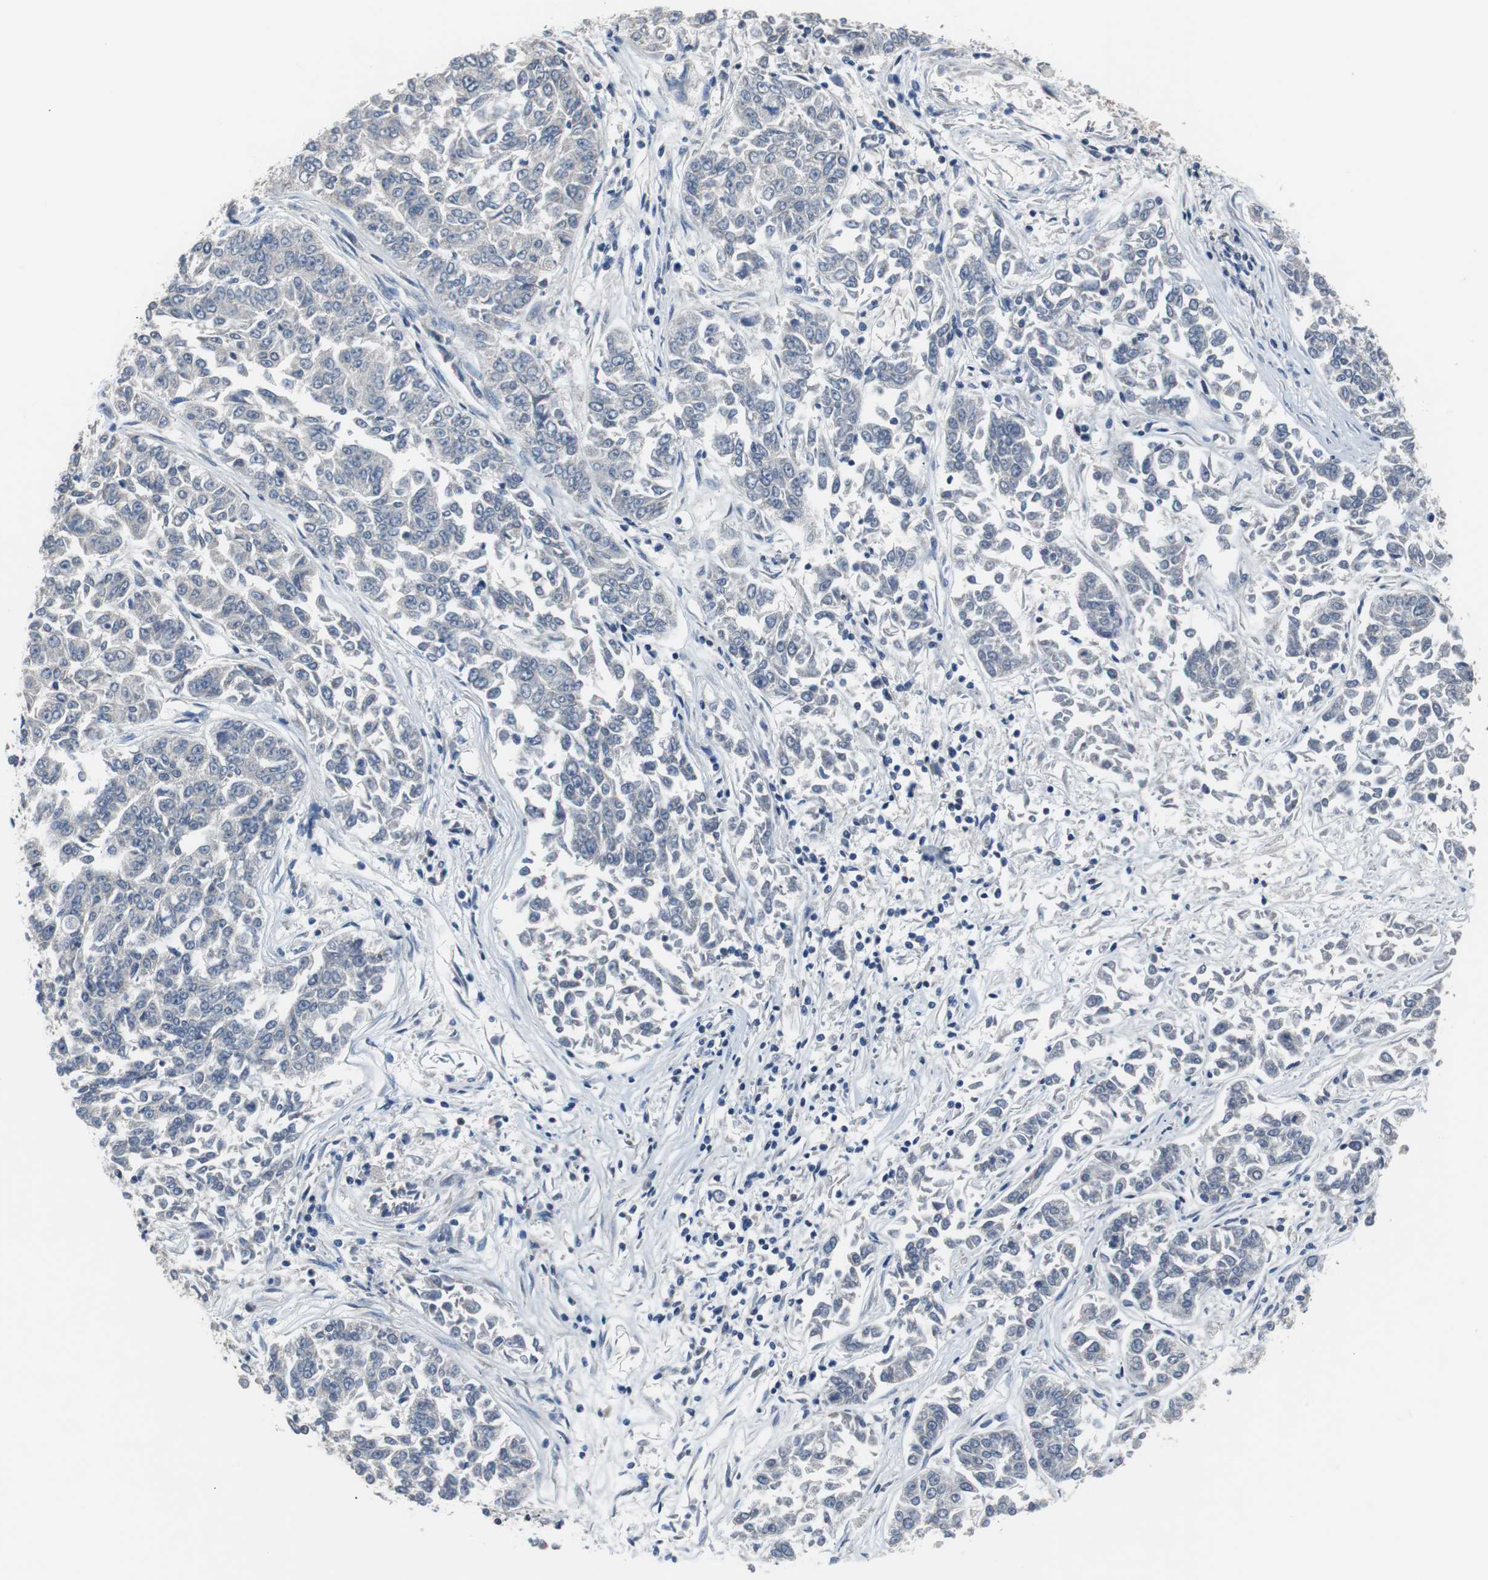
{"staining": {"intensity": "negative", "quantity": "none", "location": "none"}, "tissue": "lung cancer", "cell_type": "Tumor cells", "image_type": "cancer", "snomed": [{"axis": "morphology", "description": "Adenocarcinoma, NOS"}, {"axis": "topography", "description": "Lung"}], "caption": "Photomicrograph shows no significant protein staining in tumor cells of lung cancer (adenocarcinoma).", "gene": "TP63", "patient": {"sex": "male", "age": 84}}